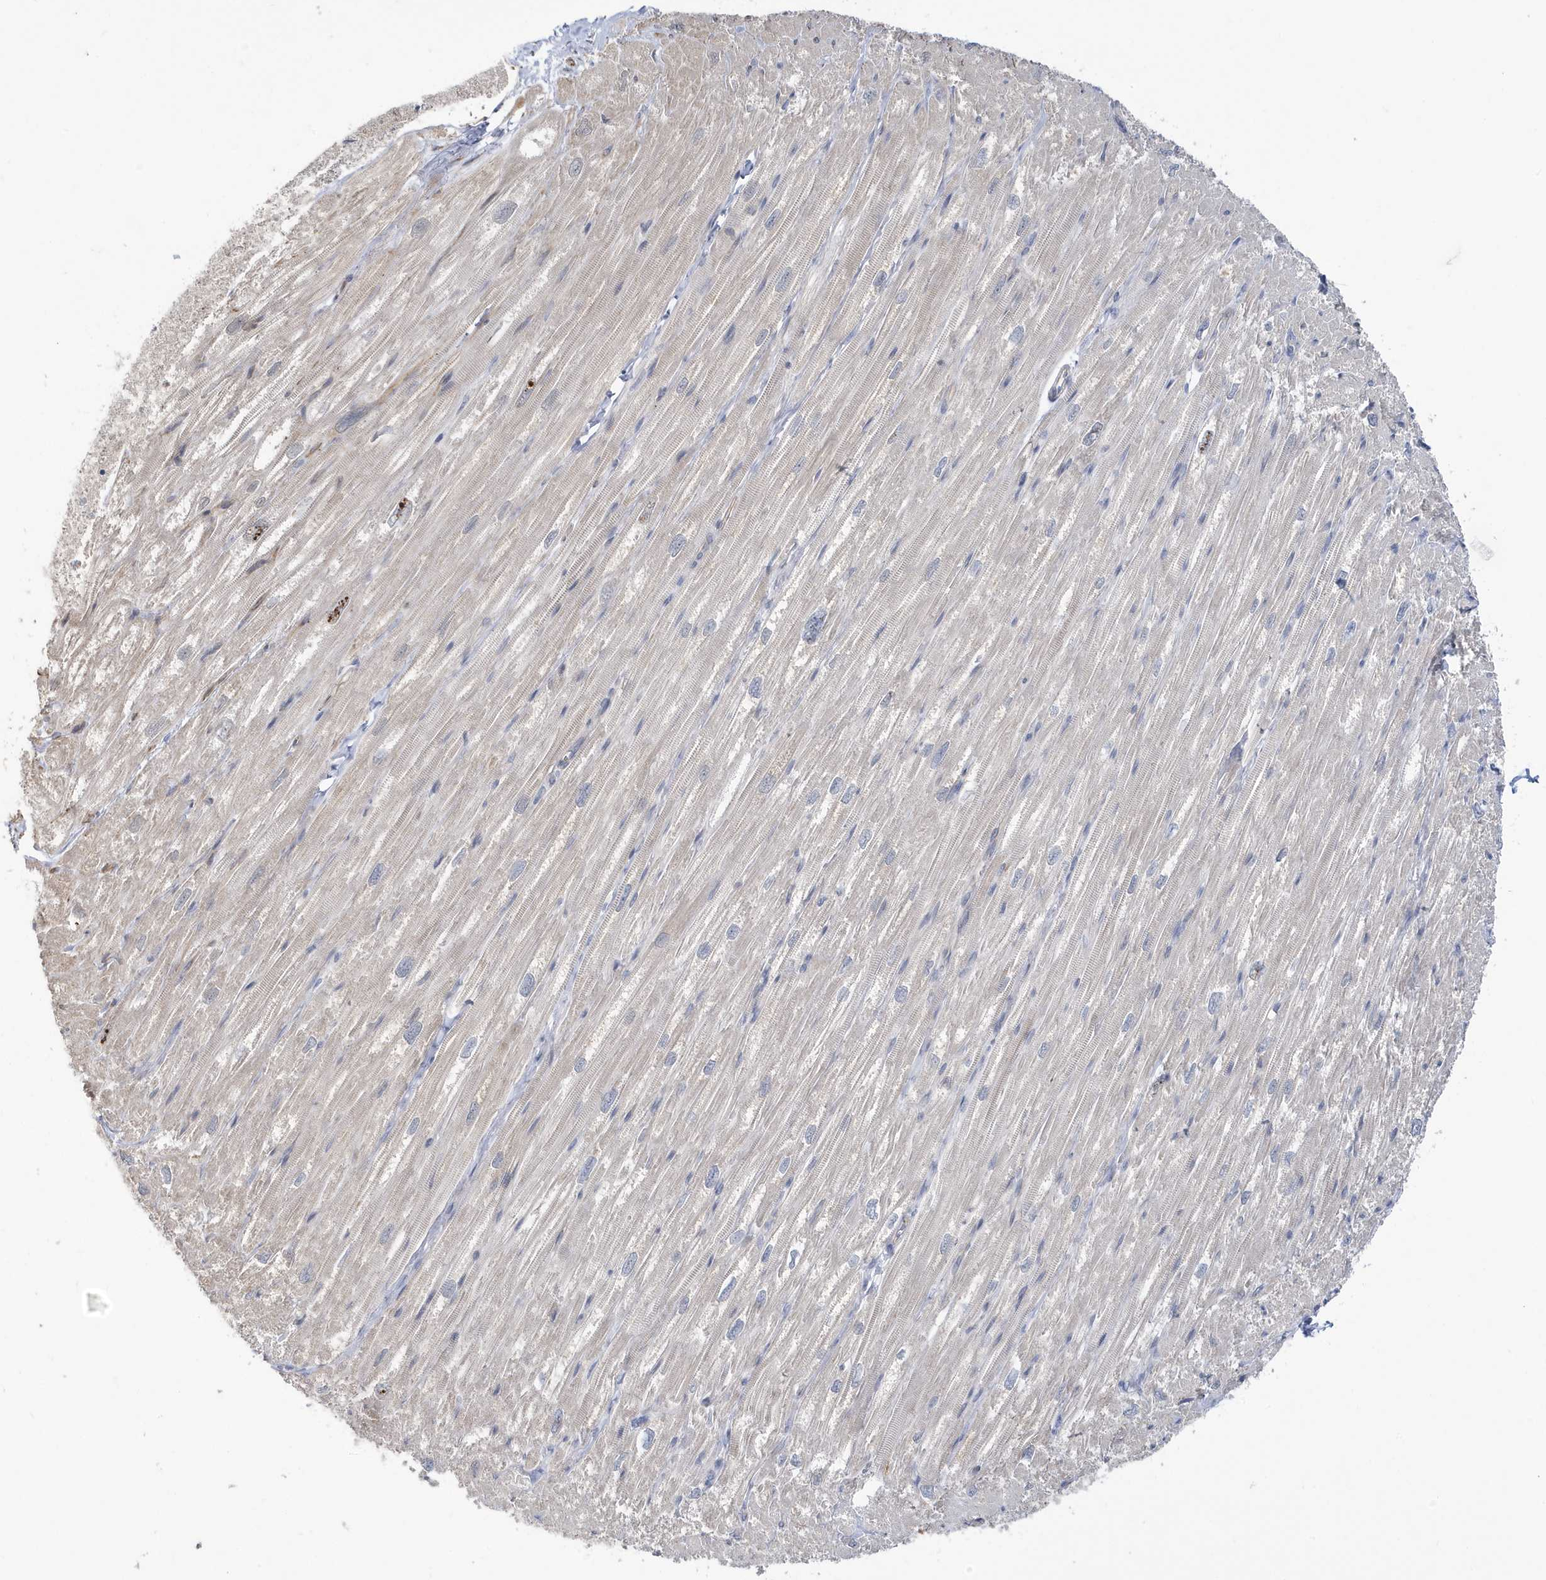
{"staining": {"intensity": "weak", "quantity": "<25%", "location": "cytoplasmic/membranous"}, "tissue": "heart muscle", "cell_type": "Cardiomyocytes", "image_type": "normal", "snomed": [{"axis": "morphology", "description": "Normal tissue, NOS"}, {"axis": "topography", "description": "Heart"}], "caption": "Cardiomyocytes are negative for protein expression in normal human heart muscle. (Stains: DAB (3,3'-diaminobenzidine) immunohistochemistry (IHC) with hematoxylin counter stain, Microscopy: brightfield microscopy at high magnification).", "gene": "ZNF654", "patient": {"sex": "male", "age": 50}}